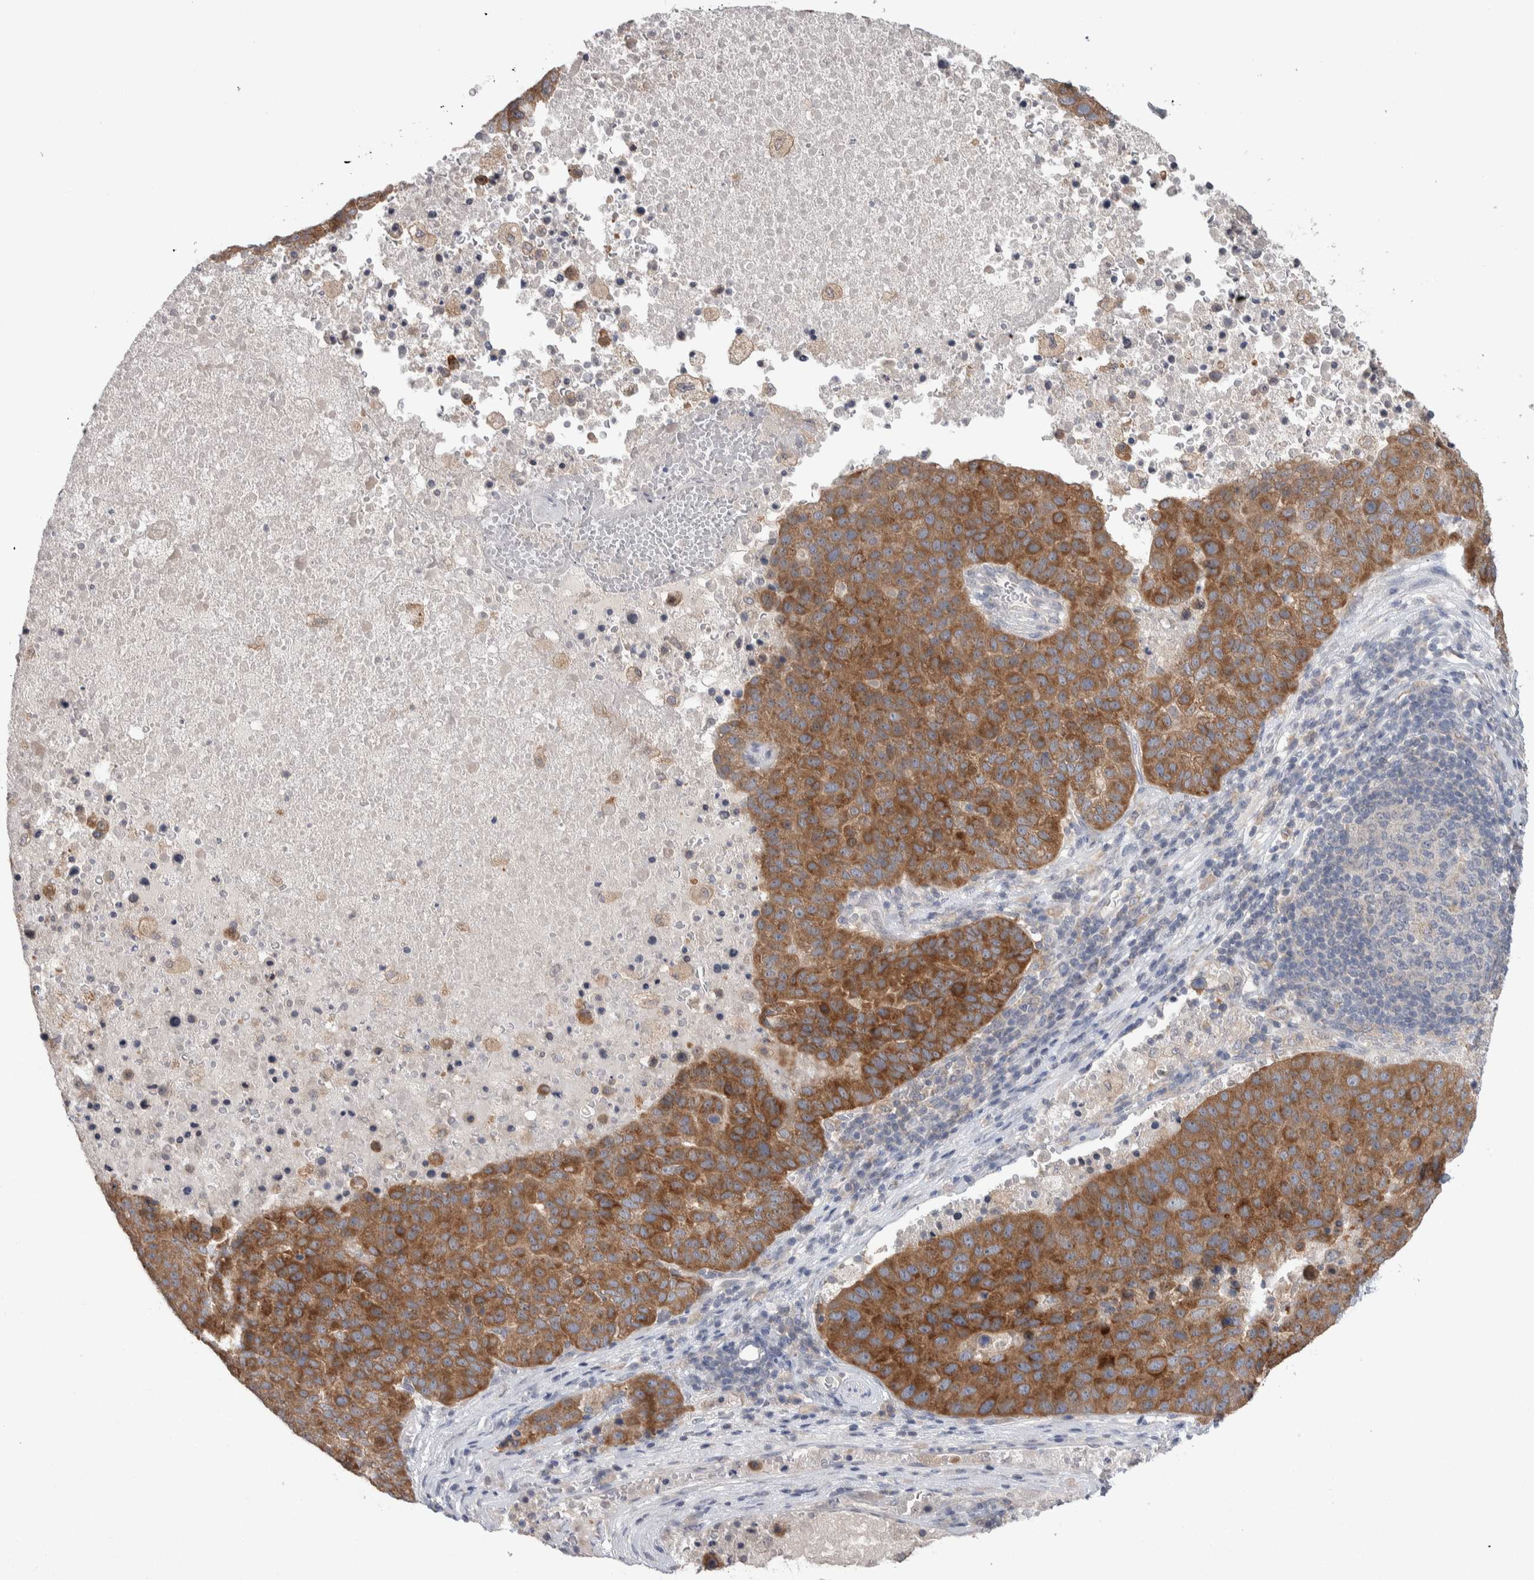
{"staining": {"intensity": "moderate", "quantity": ">75%", "location": "cytoplasmic/membranous"}, "tissue": "pancreatic cancer", "cell_type": "Tumor cells", "image_type": "cancer", "snomed": [{"axis": "morphology", "description": "Adenocarcinoma, NOS"}, {"axis": "topography", "description": "Pancreas"}], "caption": "Approximately >75% of tumor cells in pancreatic adenocarcinoma demonstrate moderate cytoplasmic/membranous protein positivity as visualized by brown immunohistochemical staining.", "gene": "HTATIP2", "patient": {"sex": "female", "age": 61}}